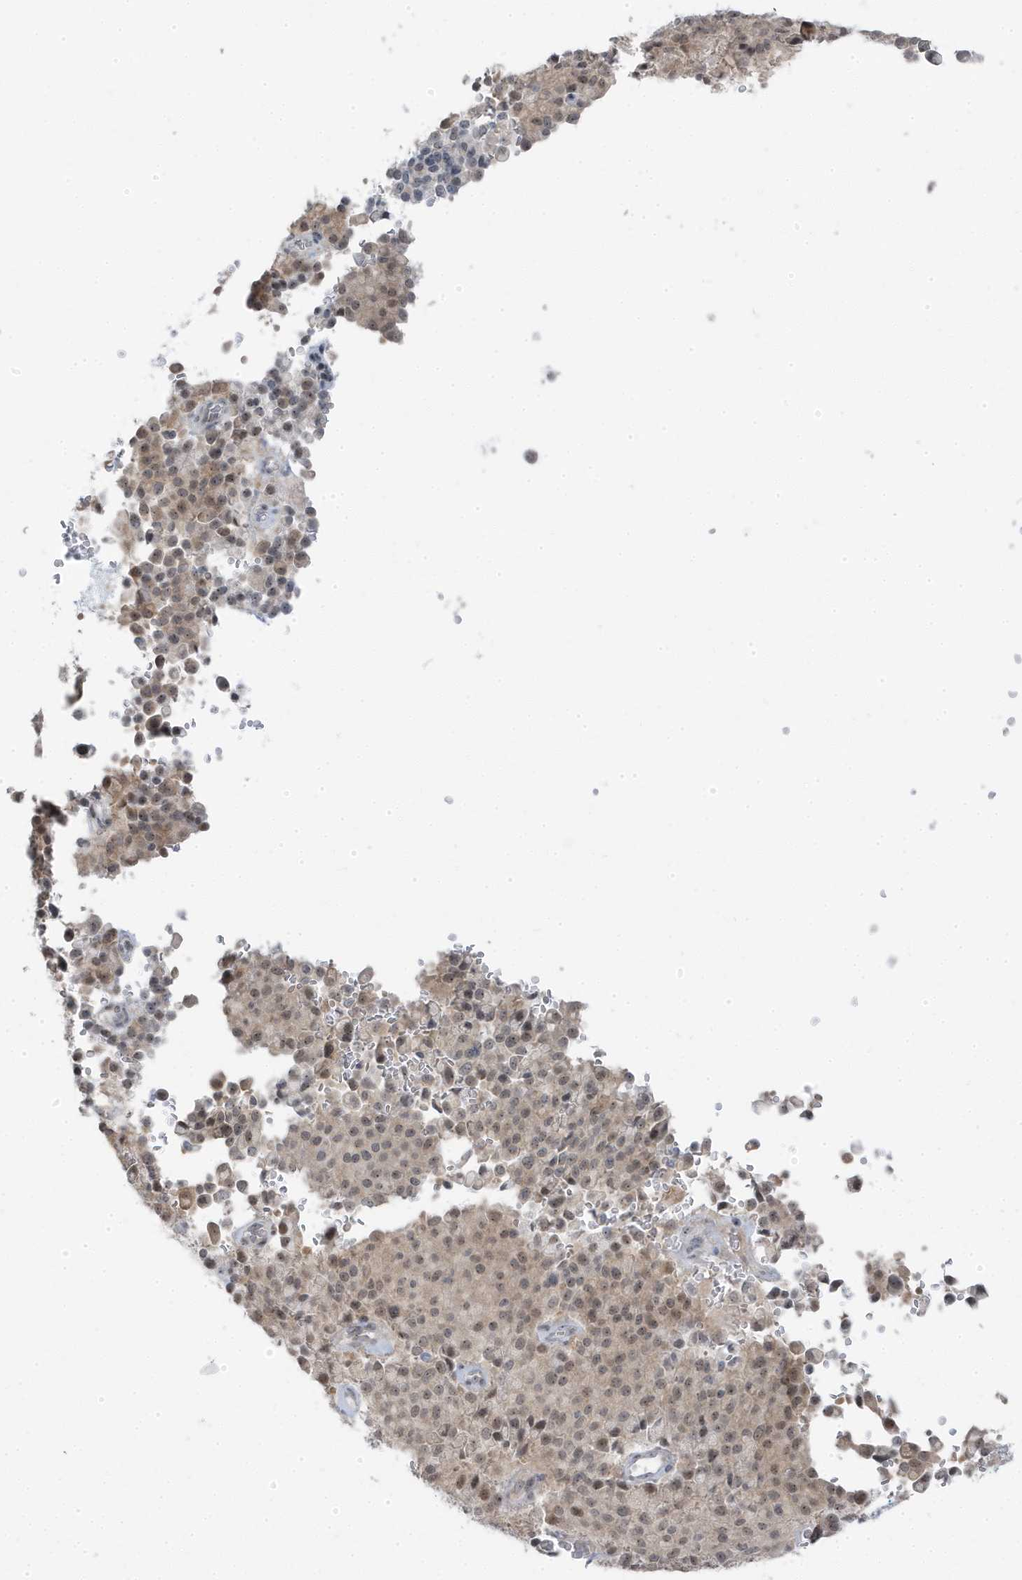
{"staining": {"intensity": "weak", "quantity": "25%-75%", "location": "nuclear"}, "tissue": "pancreatic cancer", "cell_type": "Tumor cells", "image_type": "cancer", "snomed": [{"axis": "morphology", "description": "Adenocarcinoma, NOS"}, {"axis": "topography", "description": "Pancreas"}], "caption": "The histopathology image demonstrates immunohistochemical staining of pancreatic cancer (adenocarcinoma). There is weak nuclear expression is present in approximately 25%-75% of tumor cells. The staining is performed using DAB (3,3'-diaminobenzidine) brown chromogen to label protein expression. The nuclei are counter-stained blue using hematoxylin.", "gene": "TSEN15", "patient": {"sex": "male", "age": 65}}